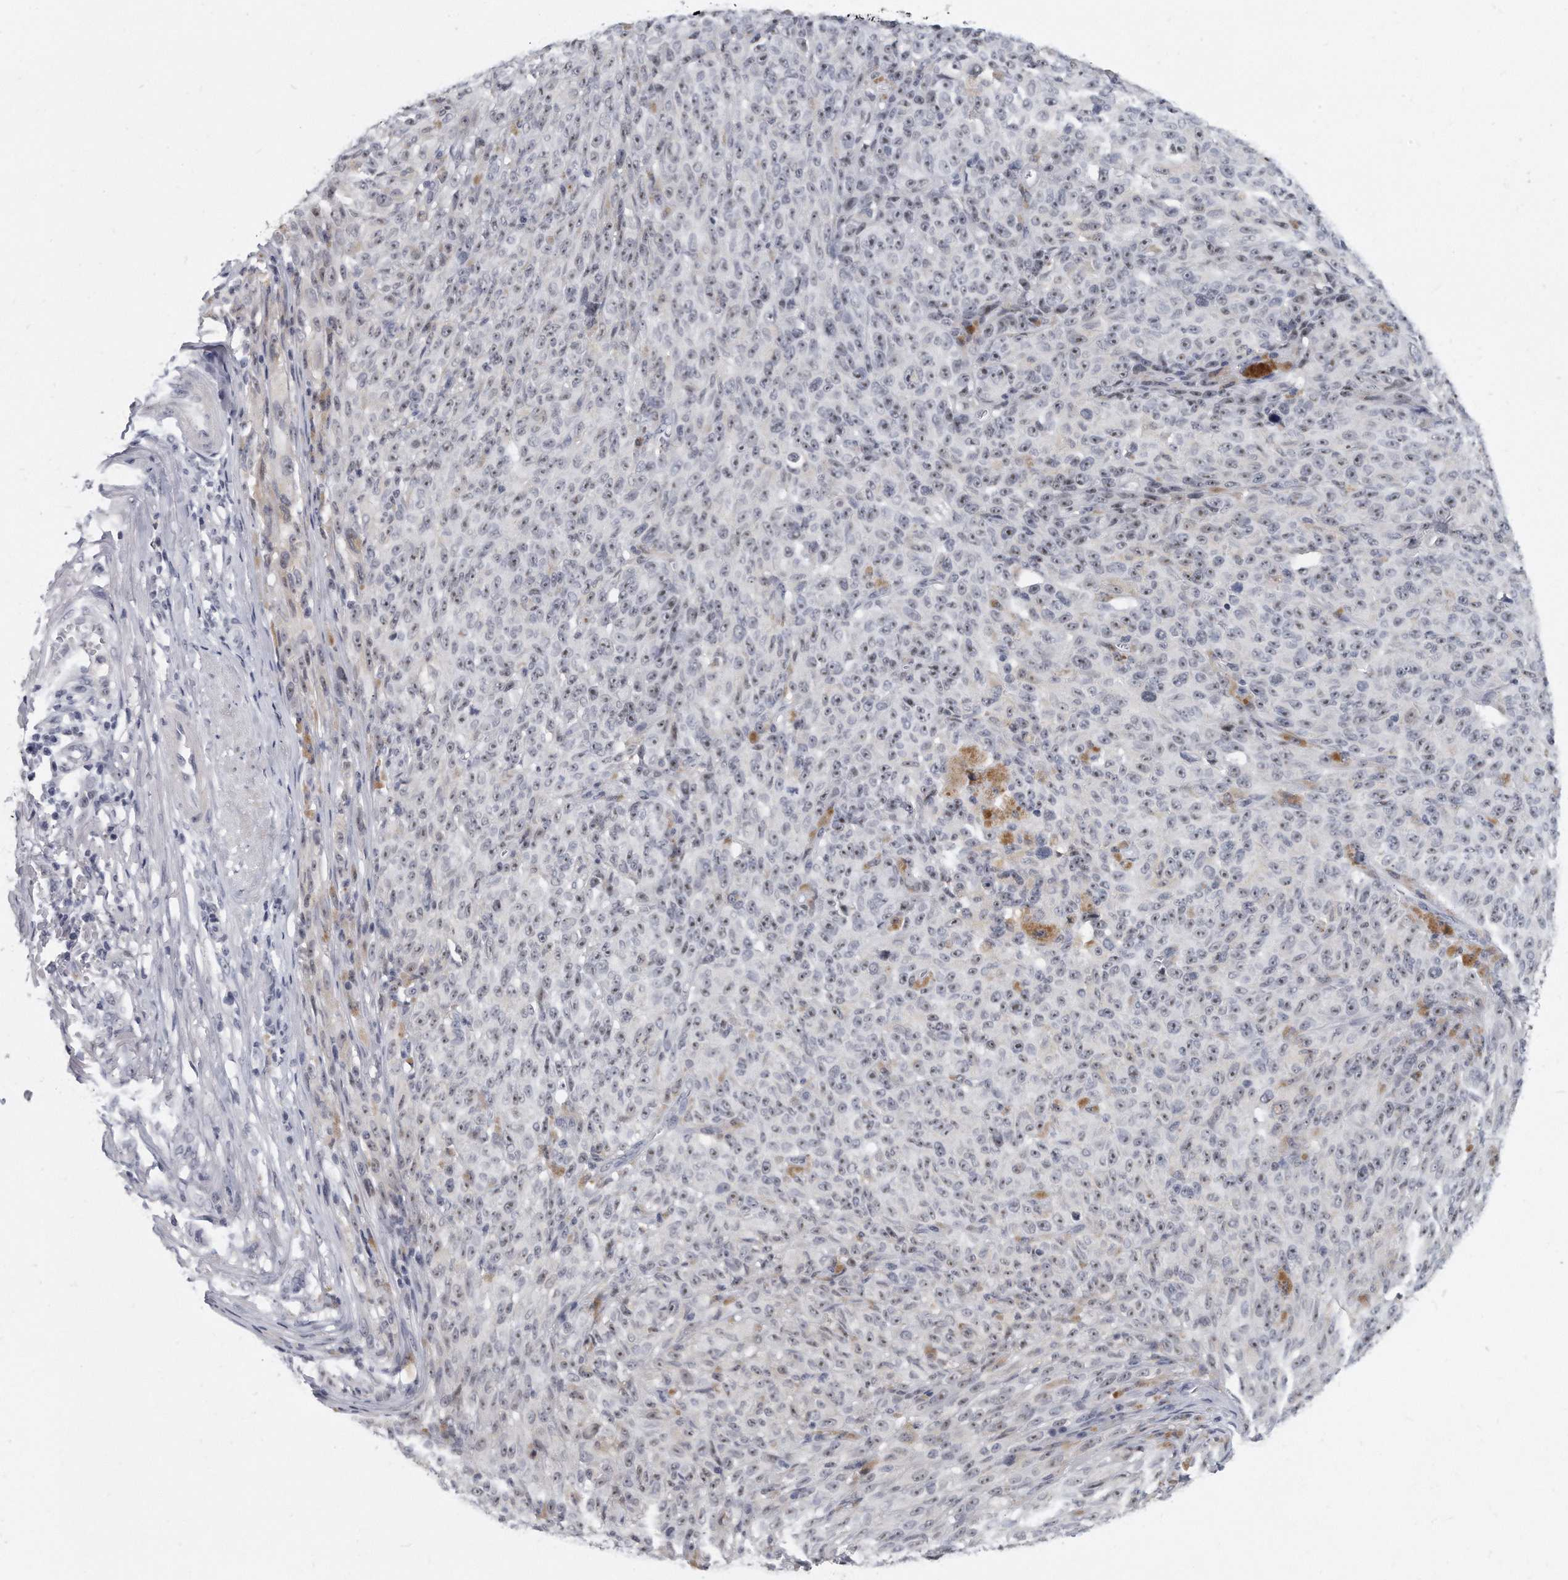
{"staining": {"intensity": "weak", "quantity": ">75%", "location": "nuclear"}, "tissue": "melanoma", "cell_type": "Tumor cells", "image_type": "cancer", "snomed": [{"axis": "morphology", "description": "Malignant melanoma, NOS"}, {"axis": "topography", "description": "Skin"}], "caption": "Protein staining exhibits weak nuclear positivity in about >75% of tumor cells in malignant melanoma. (IHC, brightfield microscopy, high magnification).", "gene": "TFCP2L1", "patient": {"sex": "female", "age": 82}}